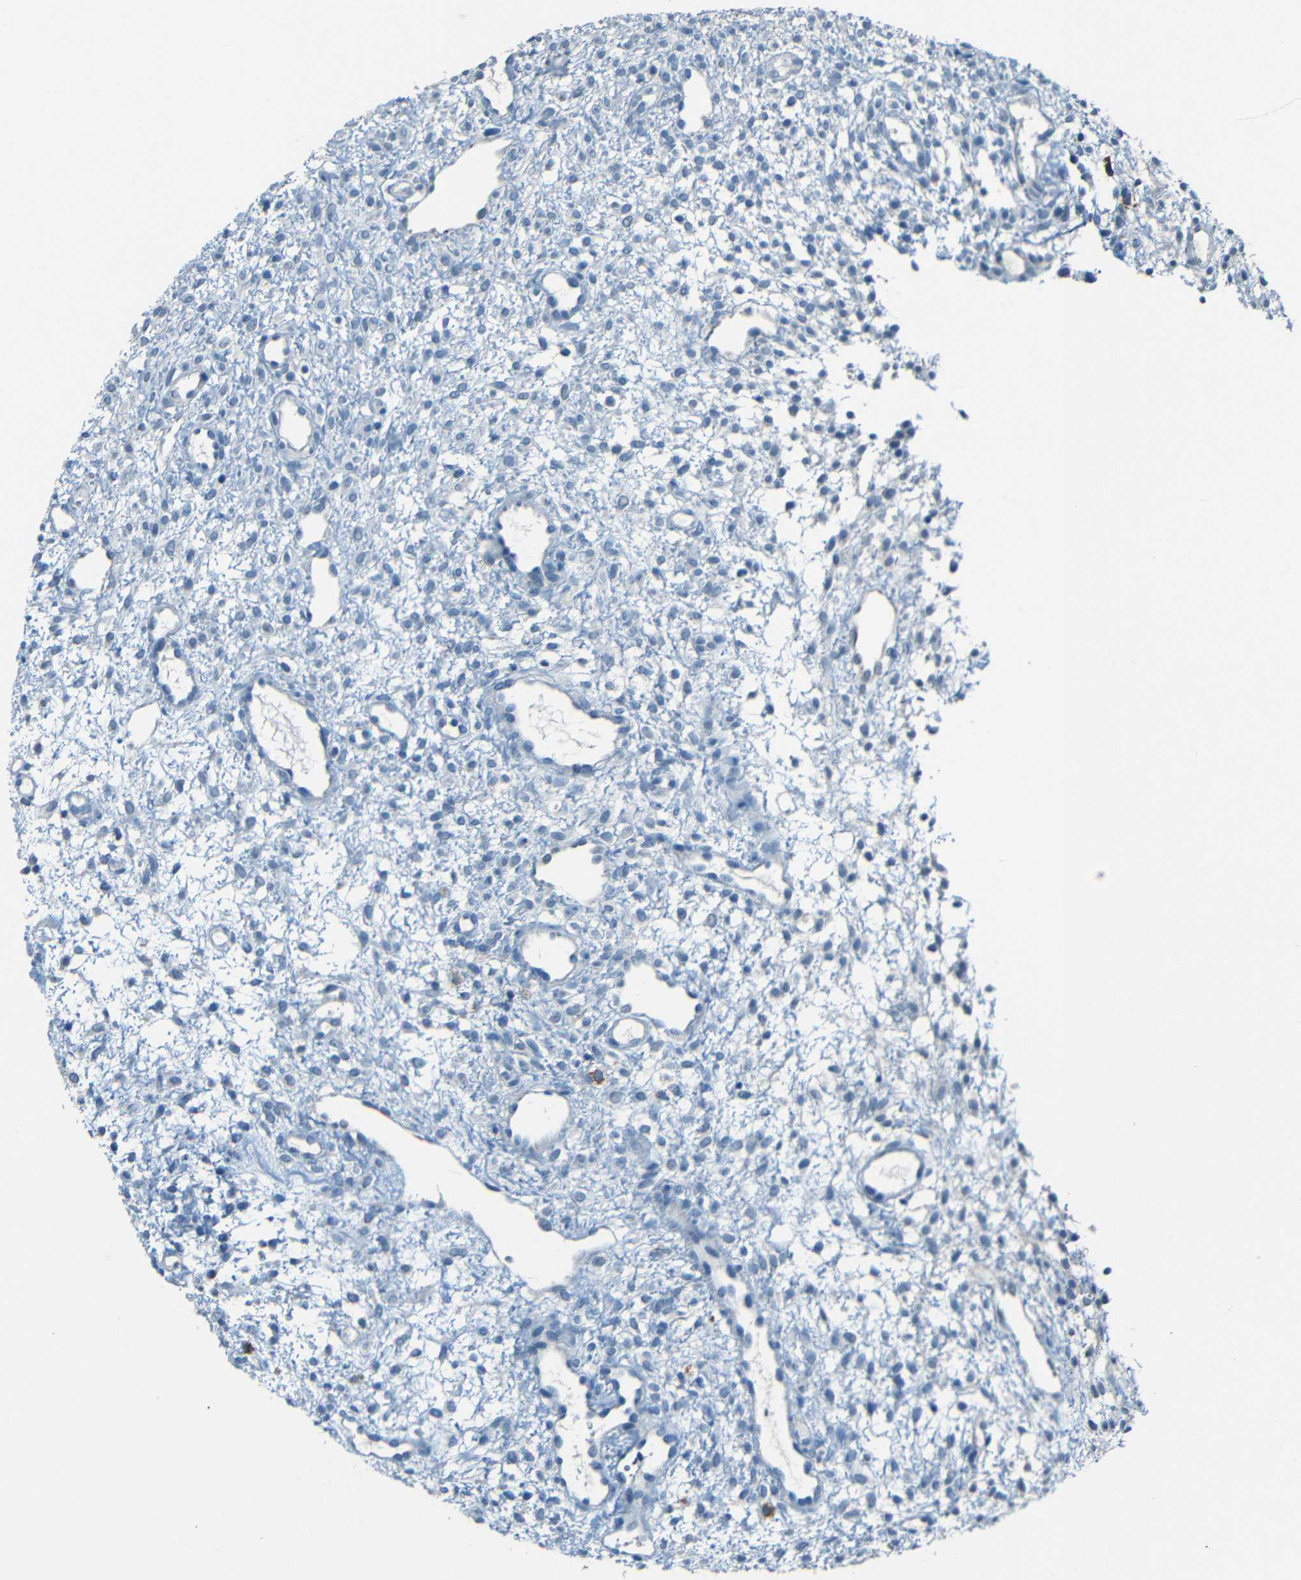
{"staining": {"intensity": "negative", "quantity": "none", "location": "none"}, "tissue": "ovary", "cell_type": "Ovarian stroma cells", "image_type": "normal", "snomed": [{"axis": "morphology", "description": "Normal tissue, NOS"}, {"axis": "morphology", "description": "Cyst, NOS"}, {"axis": "topography", "description": "Ovary"}], "caption": "This is an IHC micrograph of benign human ovary. There is no expression in ovarian stroma cells.", "gene": "ZMAT1", "patient": {"sex": "female", "age": 18}}